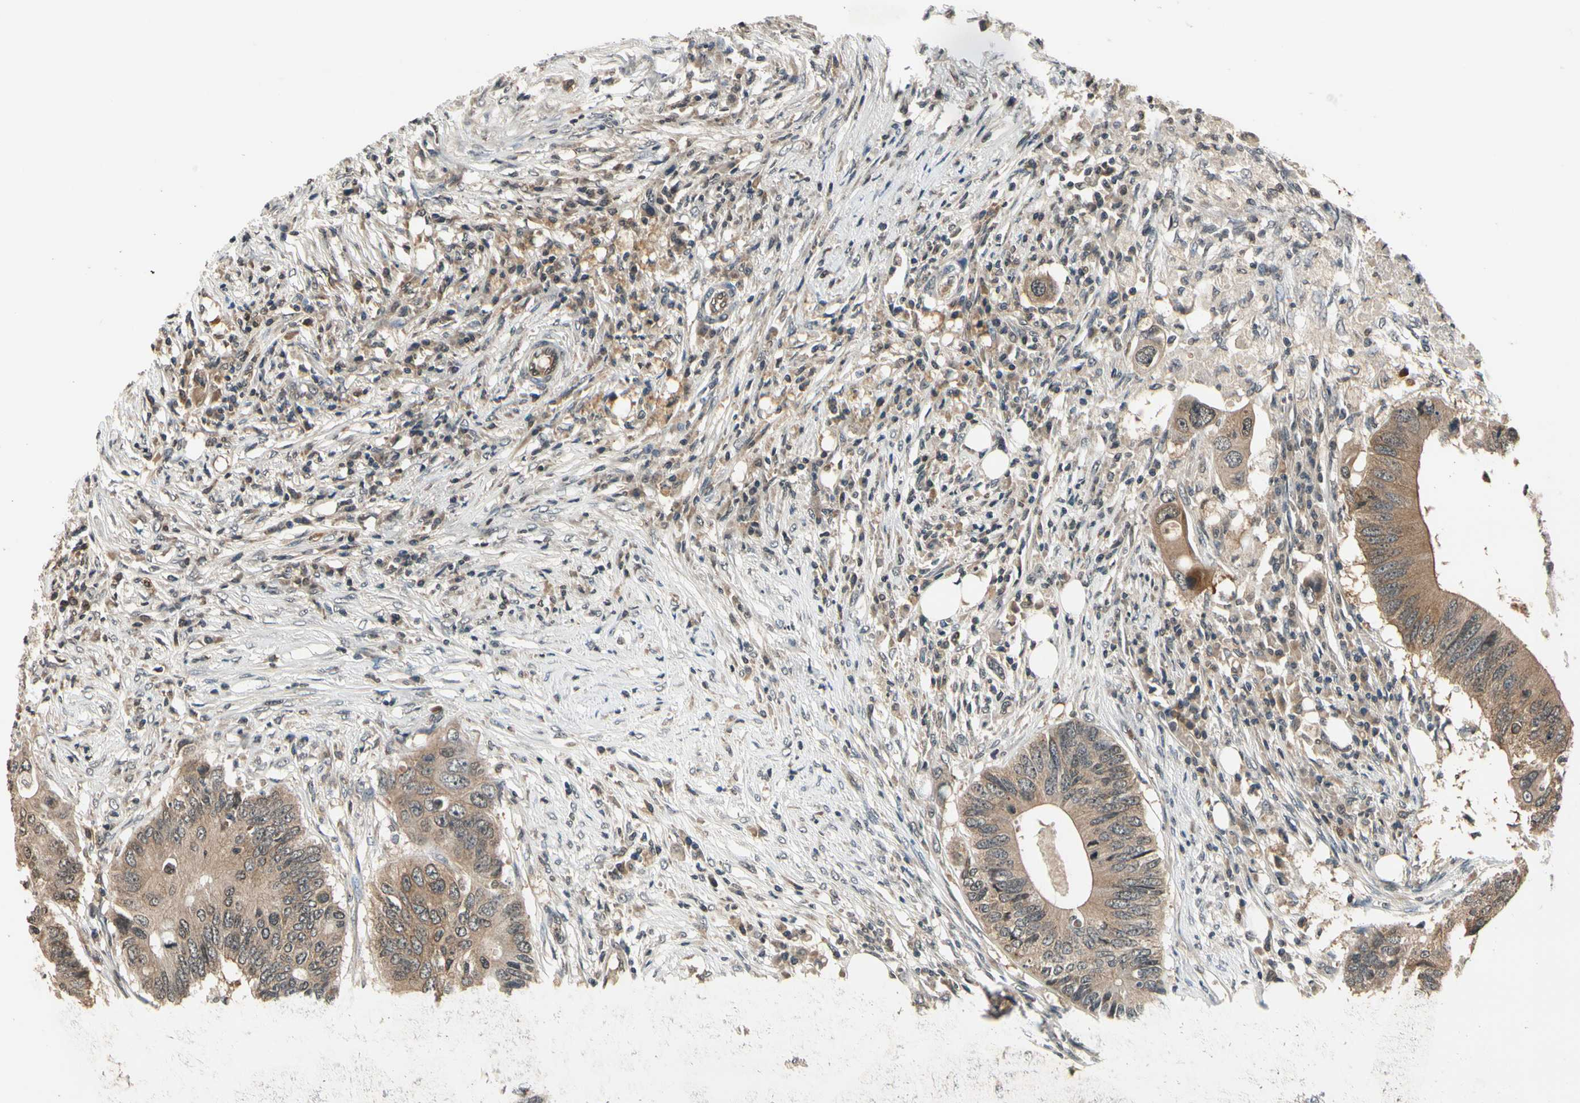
{"staining": {"intensity": "moderate", "quantity": ">75%", "location": "cytoplasmic/membranous"}, "tissue": "colorectal cancer", "cell_type": "Tumor cells", "image_type": "cancer", "snomed": [{"axis": "morphology", "description": "Adenocarcinoma, NOS"}, {"axis": "topography", "description": "Colon"}], "caption": "Immunohistochemical staining of colorectal cancer displays medium levels of moderate cytoplasmic/membranous positivity in approximately >75% of tumor cells.", "gene": "GCLC", "patient": {"sex": "male", "age": 71}}